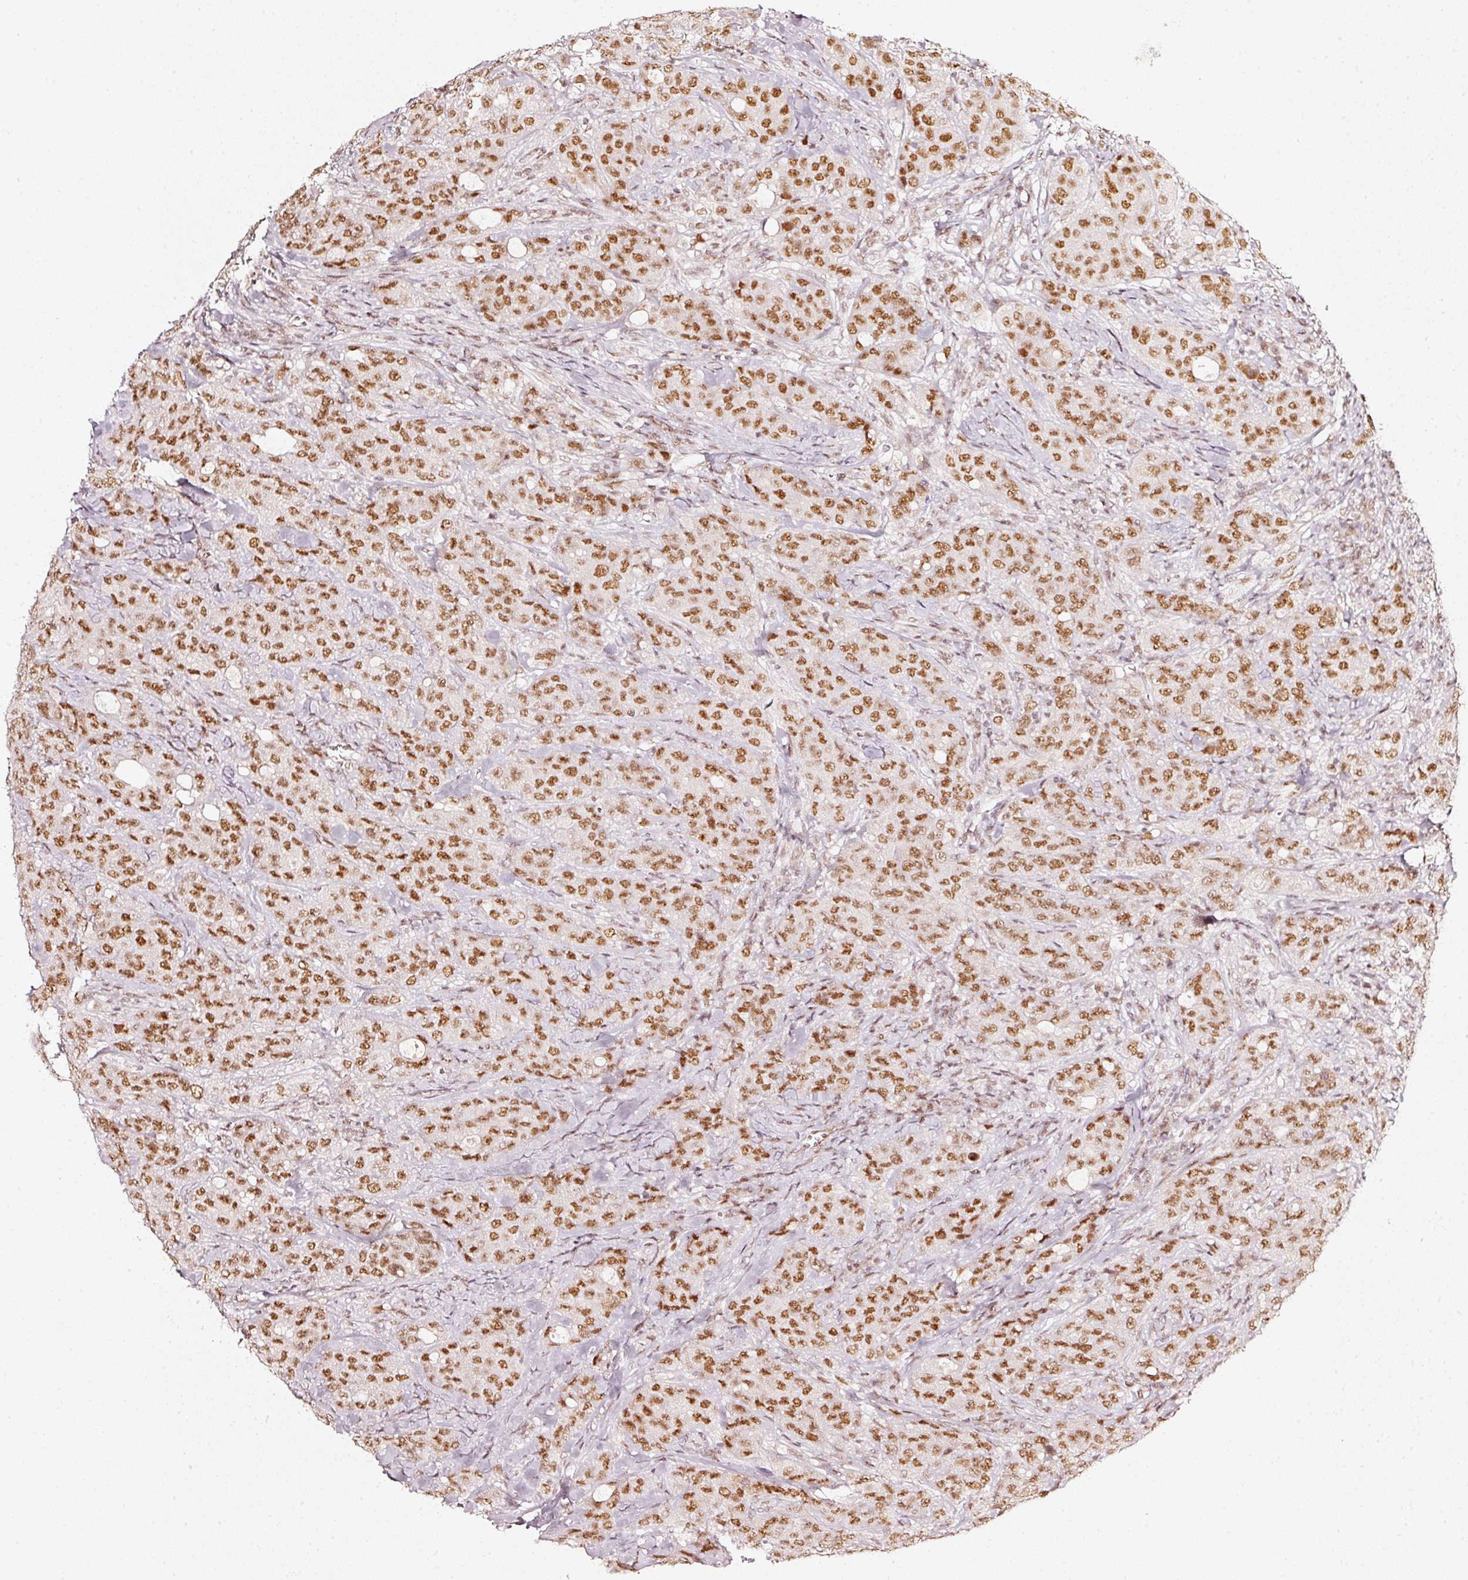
{"staining": {"intensity": "moderate", "quantity": ">75%", "location": "nuclear"}, "tissue": "breast cancer", "cell_type": "Tumor cells", "image_type": "cancer", "snomed": [{"axis": "morphology", "description": "Duct carcinoma"}, {"axis": "topography", "description": "Breast"}], "caption": "Human breast cancer stained with a brown dye displays moderate nuclear positive expression in about >75% of tumor cells.", "gene": "PPP1R10", "patient": {"sex": "female", "age": 43}}